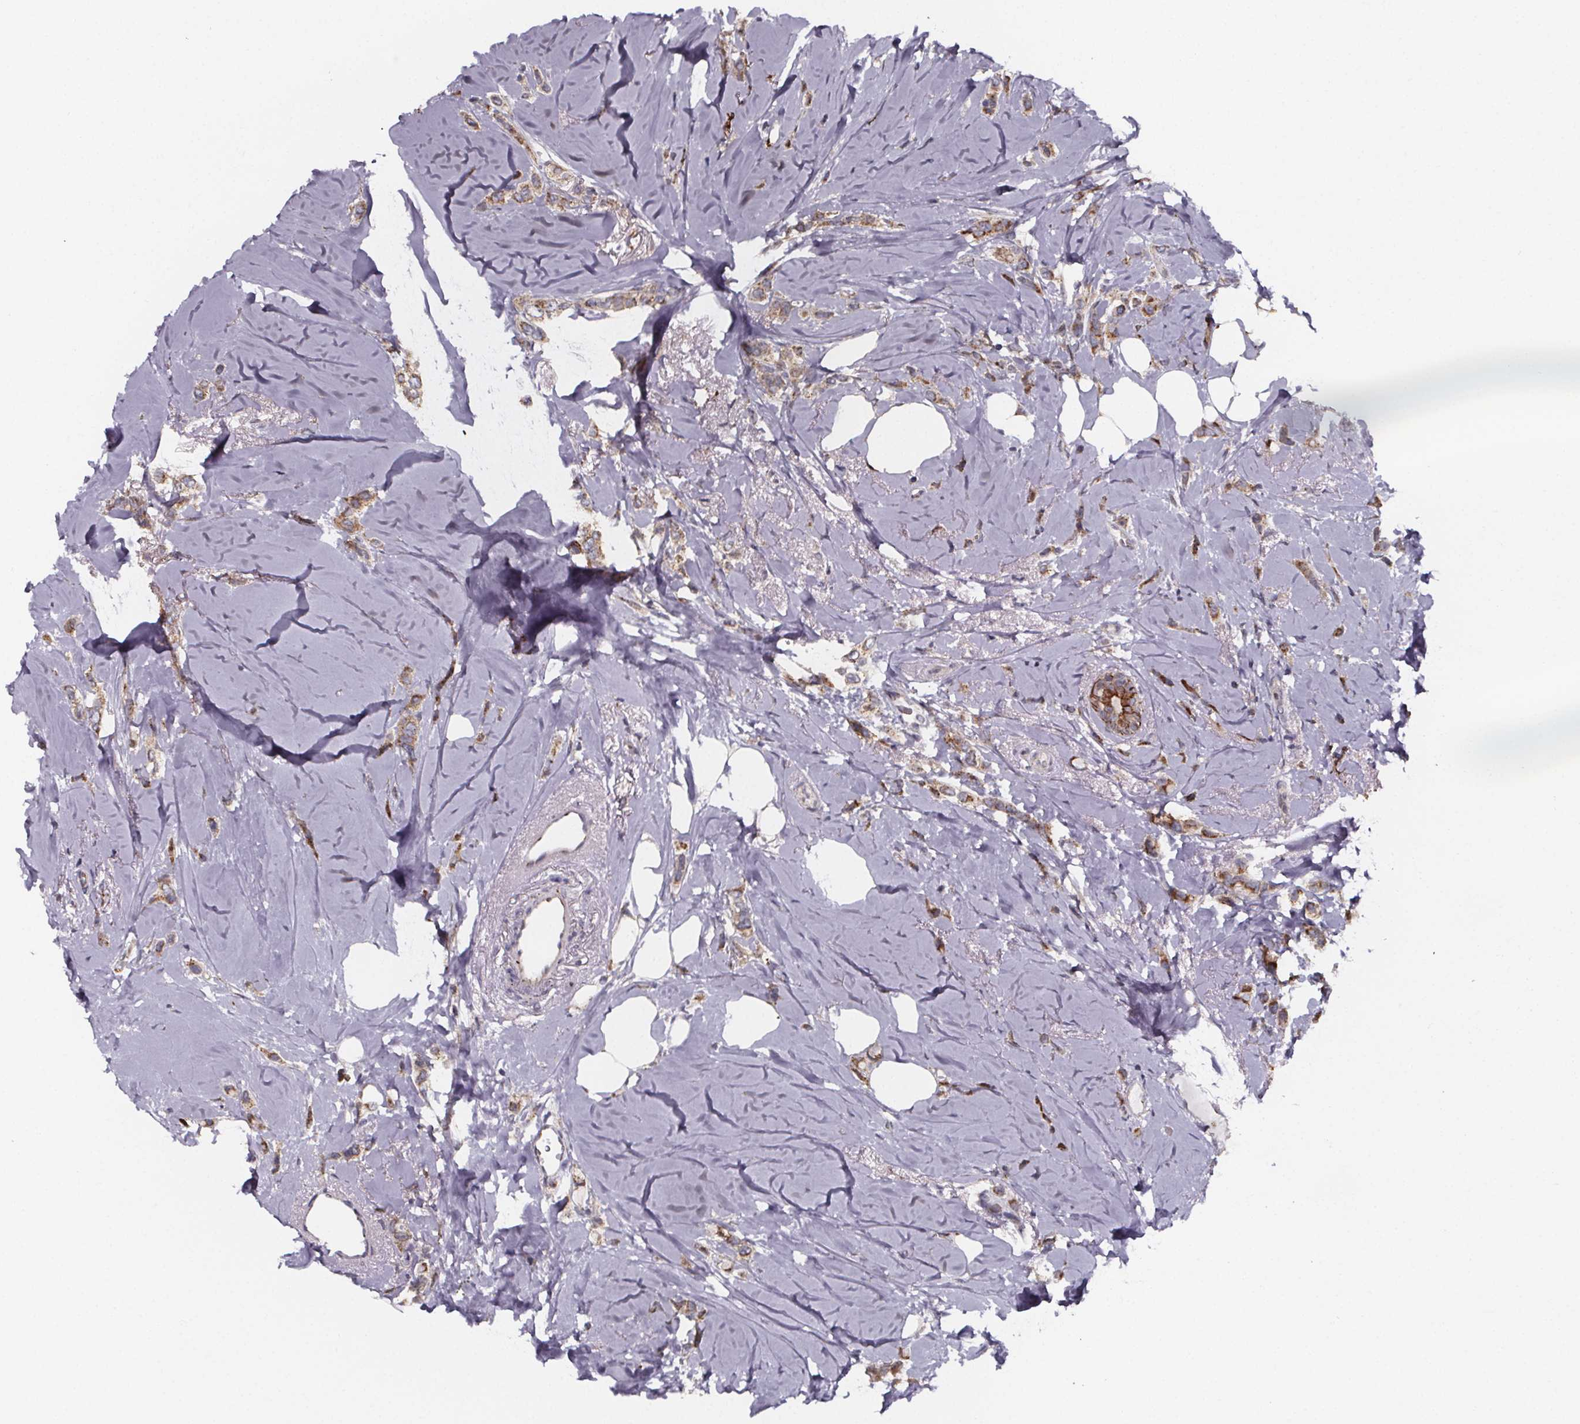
{"staining": {"intensity": "moderate", "quantity": "25%-75%", "location": "cytoplasmic/membranous"}, "tissue": "breast cancer", "cell_type": "Tumor cells", "image_type": "cancer", "snomed": [{"axis": "morphology", "description": "Lobular carcinoma"}, {"axis": "topography", "description": "Breast"}], "caption": "Immunohistochemical staining of breast cancer displays medium levels of moderate cytoplasmic/membranous protein expression in about 25%-75% of tumor cells. The protein of interest is shown in brown color, while the nuclei are stained blue.", "gene": "NDST1", "patient": {"sex": "female", "age": 66}}